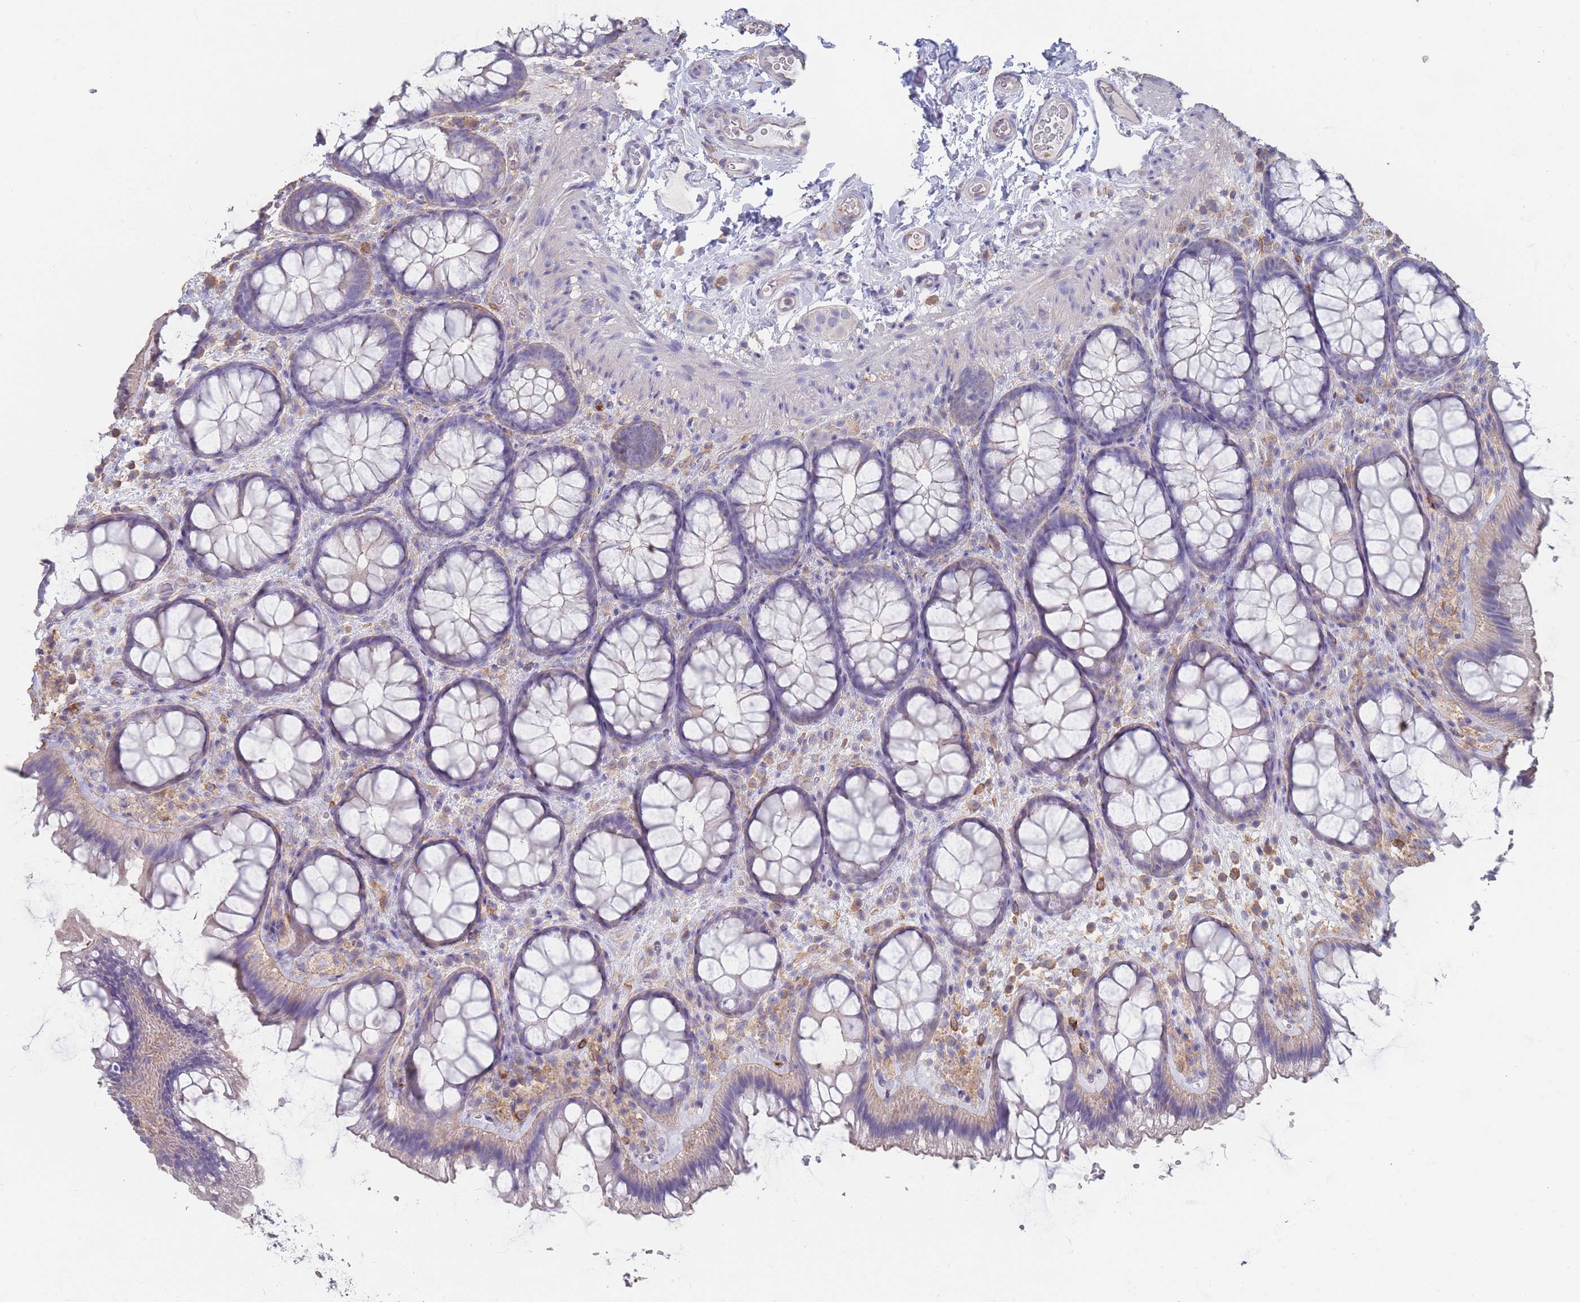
{"staining": {"intensity": "negative", "quantity": "none", "location": "none"}, "tissue": "colon", "cell_type": "Endothelial cells", "image_type": "normal", "snomed": [{"axis": "morphology", "description": "Normal tissue, NOS"}, {"axis": "topography", "description": "Colon"}], "caption": "Colon stained for a protein using immunohistochemistry reveals no staining endothelial cells.", "gene": "CLEC12A", "patient": {"sex": "male", "age": 46}}